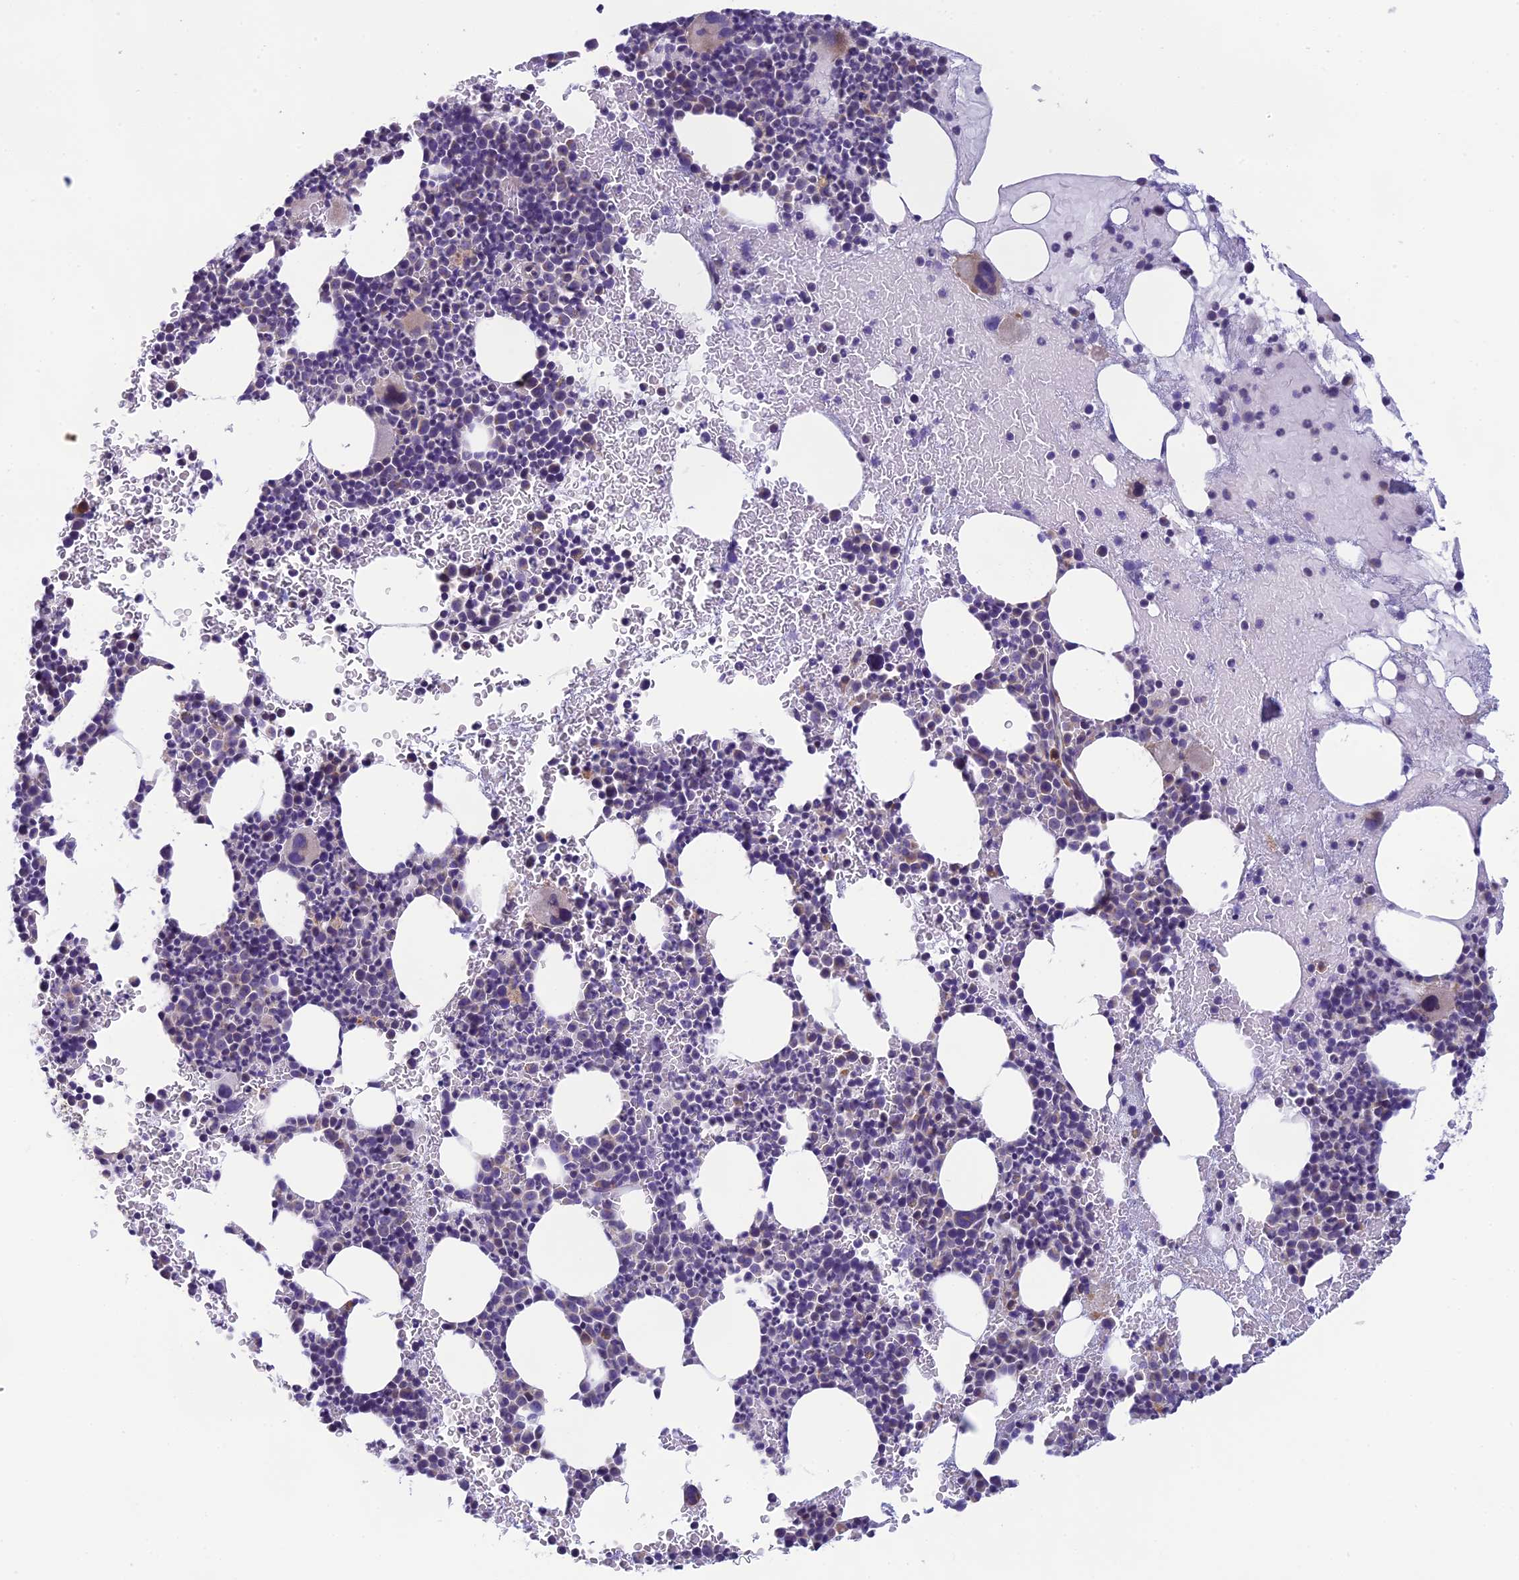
{"staining": {"intensity": "weak", "quantity": "<25%", "location": "cytoplasmic/membranous"}, "tissue": "bone marrow", "cell_type": "Hematopoietic cells", "image_type": "normal", "snomed": [{"axis": "morphology", "description": "Normal tissue, NOS"}, {"axis": "topography", "description": "Bone marrow"}], "caption": "This is an IHC photomicrograph of normal bone marrow. There is no staining in hematopoietic cells.", "gene": "ARHGEF37", "patient": {"sex": "female", "age": 83}}